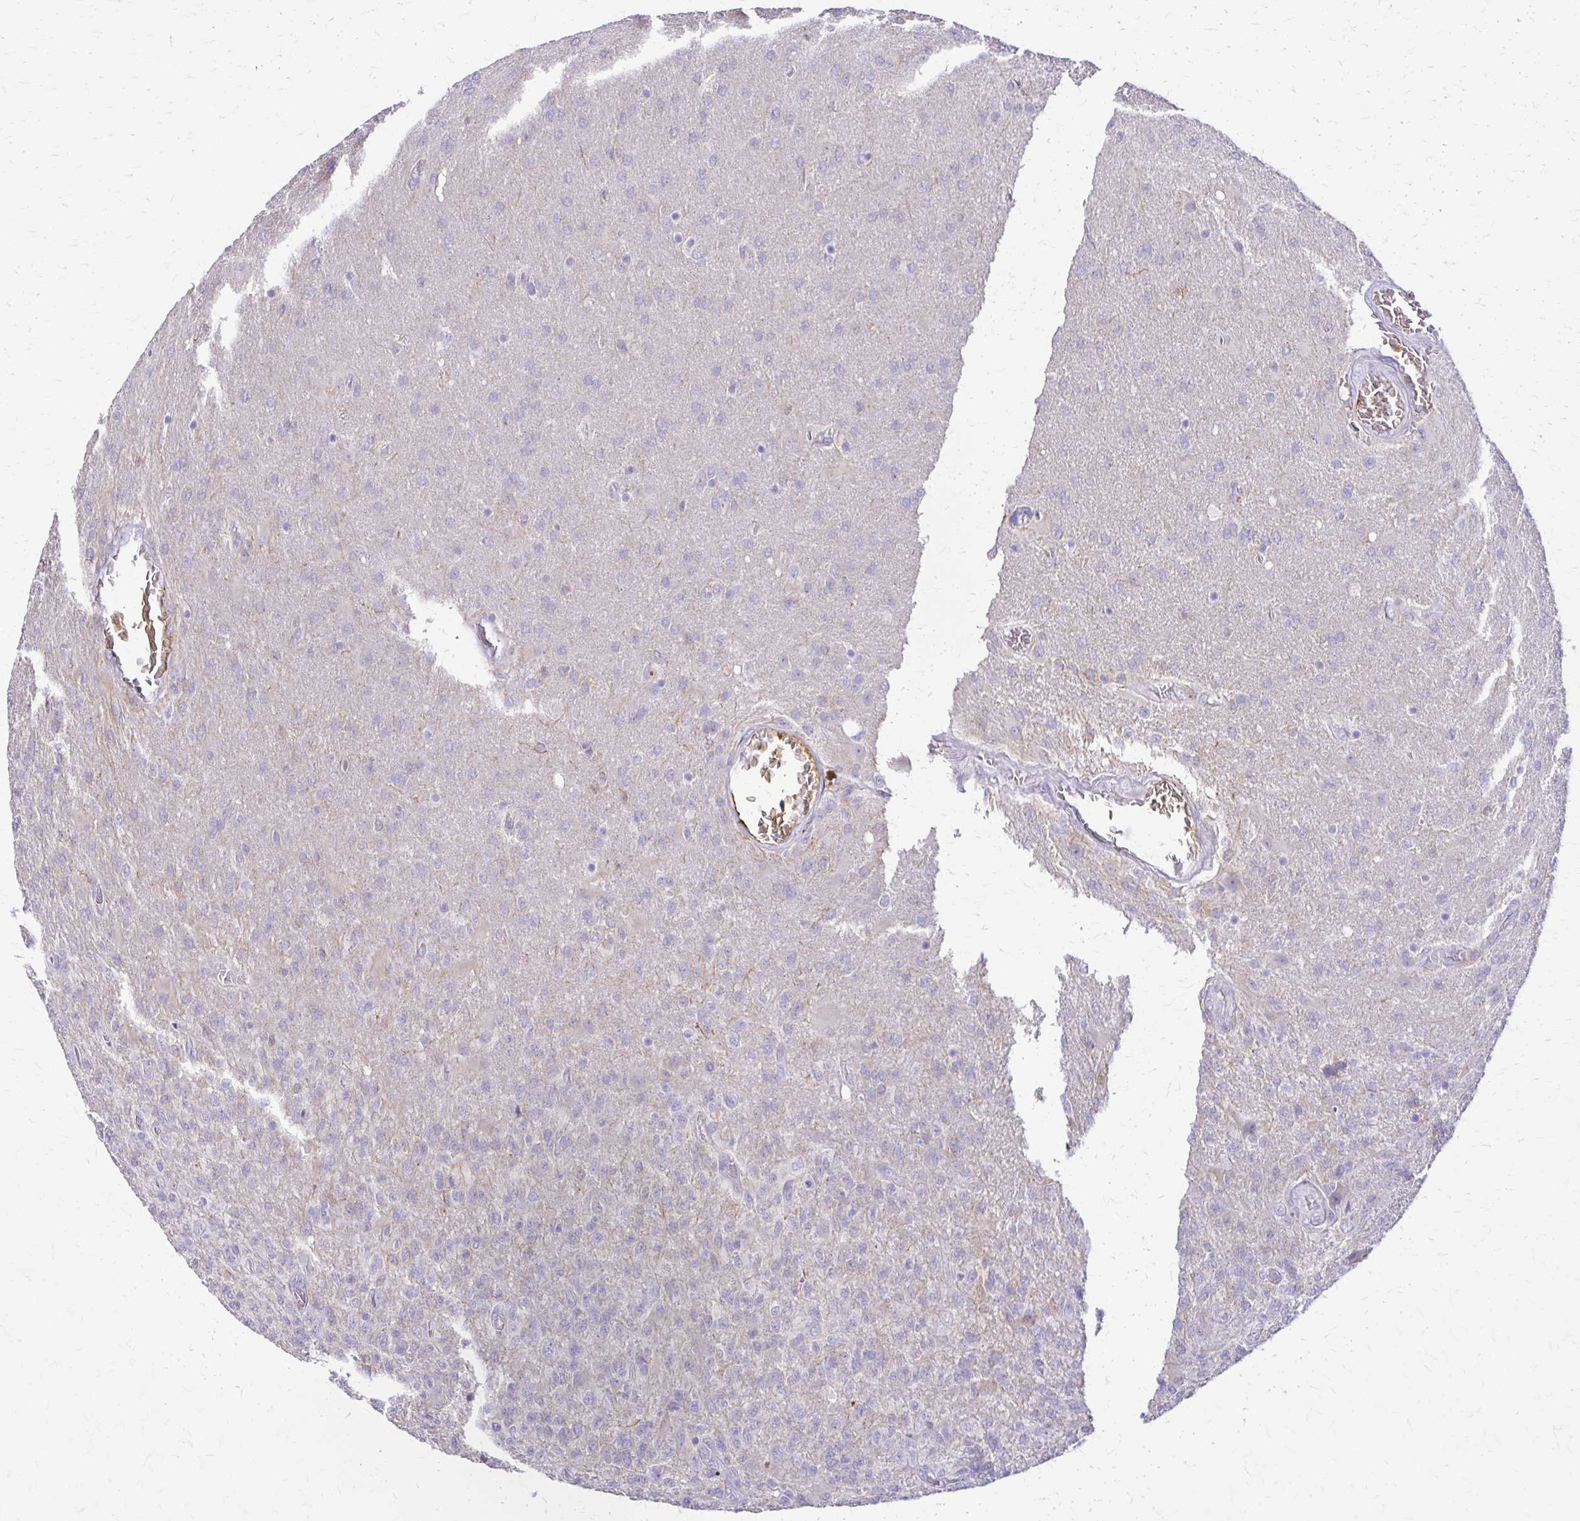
{"staining": {"intensity": "negative", "quantity": "none", "location": "none"}, "tissue": "glioma", "cell_type": "Tumor cells", "image_type": "cancer", "snomed": [{"axis": "morphology", "description": "Glioma, malignant, High grade"}, {"axis": "topography", "description": "Brain"}], "caption": "Protein analysis of high-grade glioma (malignant) exhibits no significant expression in tumor cells.", "gene": "PIK3AP1", "patient": {"sex": "male", "age": 61}}